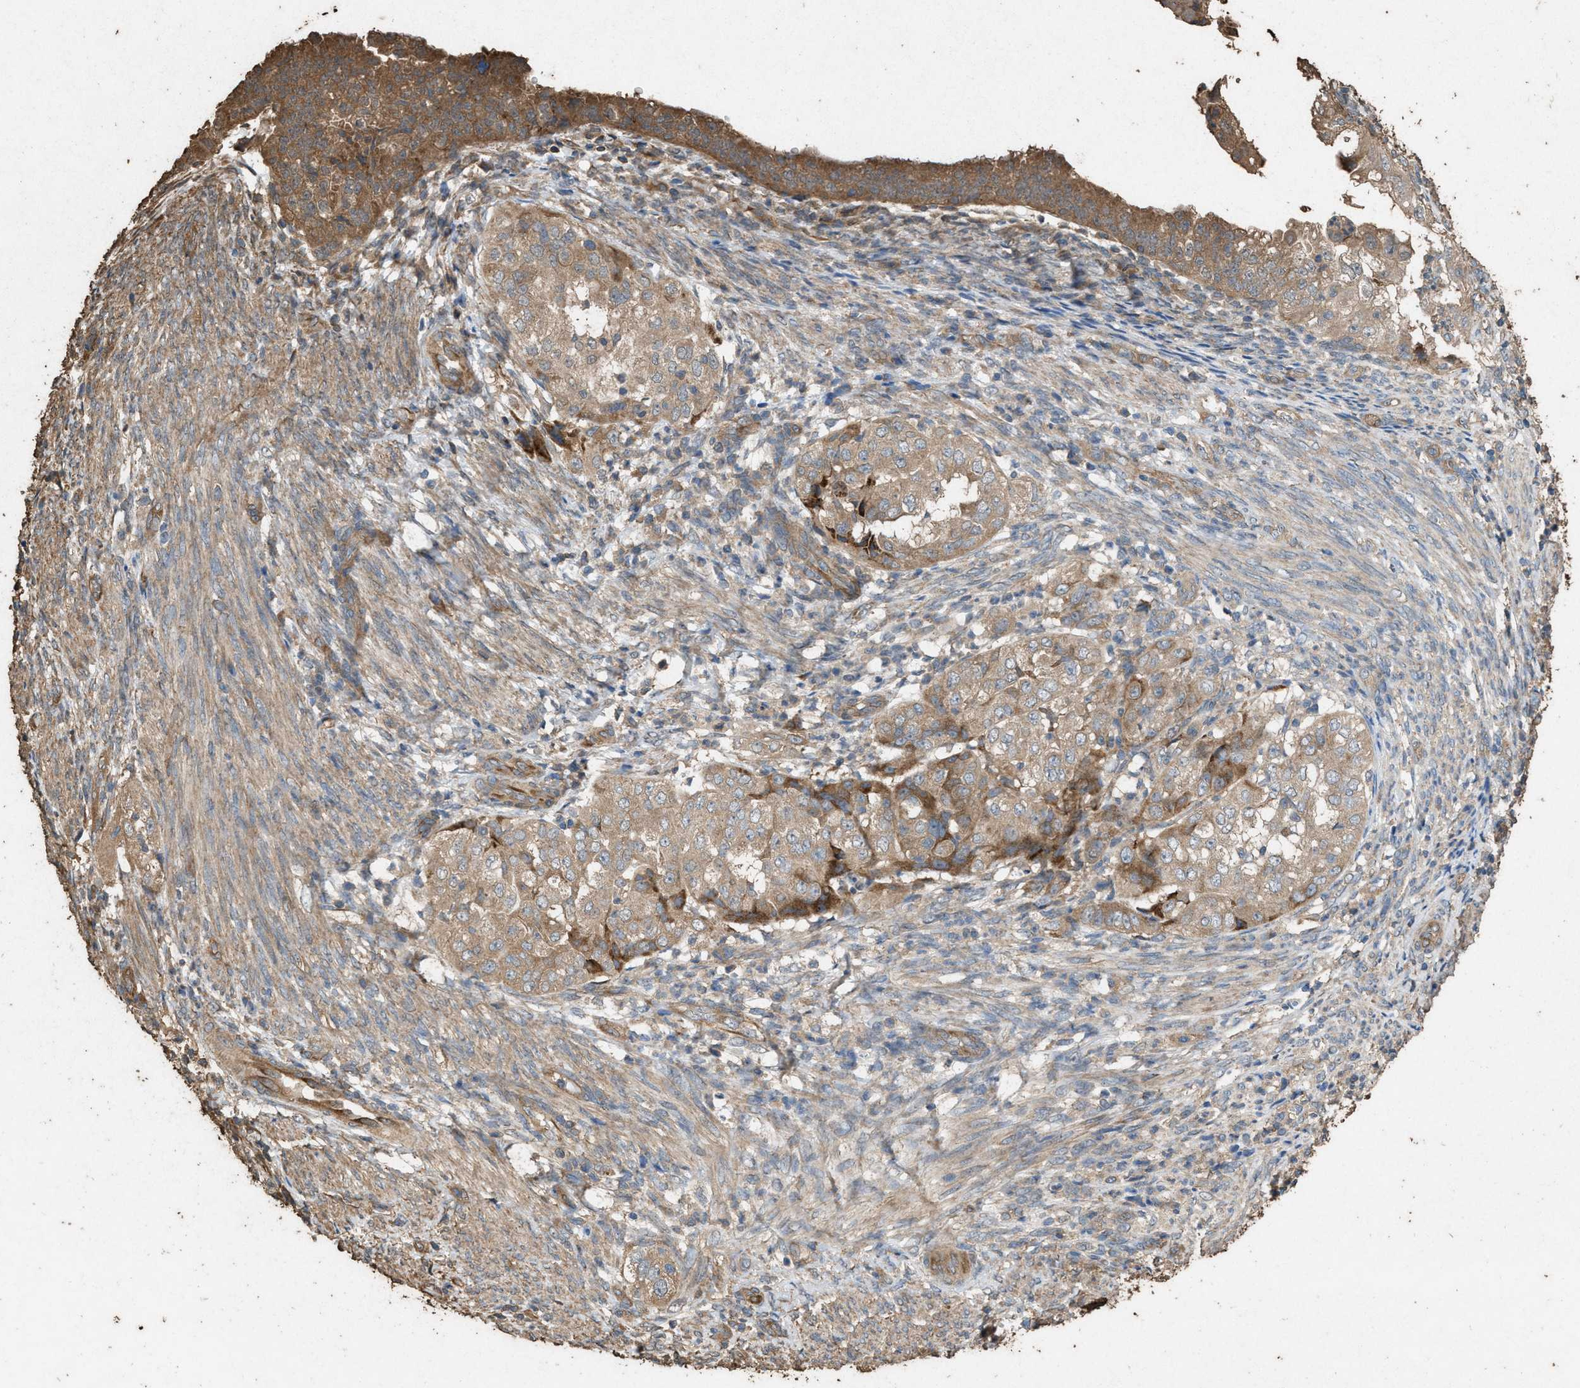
{"staining": {"intensity": "moderate", "quantity": ">75%", "location": "cytoplasmic/membranous"}, "tissue": "endometrial cancer", "cell_type": "Tumor cells", "image_type": "cancer", "snomed": [{"axis": "morphology", "description": "Adenocarcinoma, NOS"}, {"axis": "topography", "description": "Endometrium"}], "caption": "The immunohistochemical stain highlights moderate cytoplasmic/membranous expression in tumor cells of endometrial cancer tissue.", "gene": "DCAF7", "patient": {"sex": "female", "age": 85}}